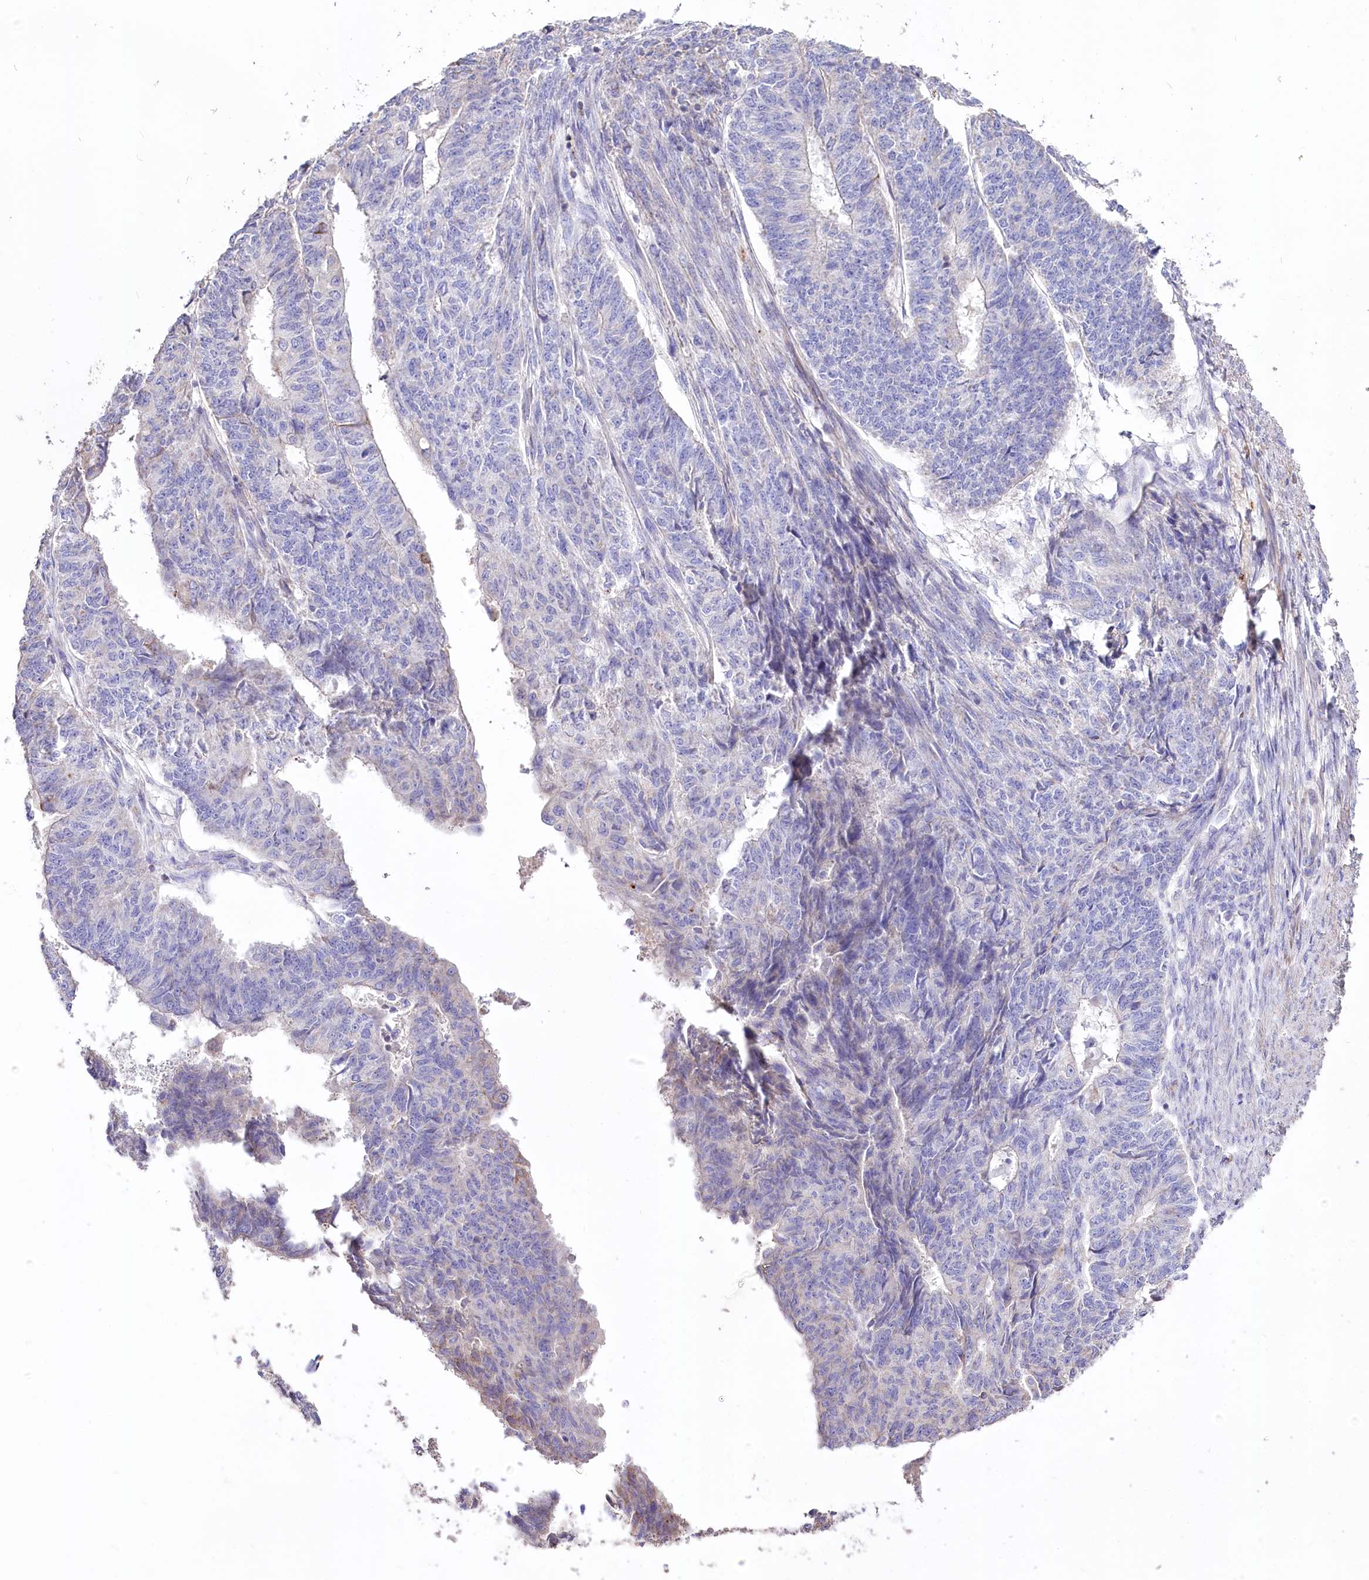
{"staining": {"intensity": "negative", "quantity": "none", "location": "none"}, "tissue": "endometrial cancer", "cell_type": "Tumor cells", "image_type": "cancer", "snomed": [{"axis": "morphology", "description": "Adenocarcinoma, NOS"}, {"axis": "topography", "description": "Endometrium"}], "caption": "High power microscopy image of an immunohistochemistry (IHC) photomicrograph of adenocarcinoma (endometrial), revealing no significant staining in tumor cells. The staining is performed using DAB brown chromogen with nuclei counter-stained in using hematoxylin.", "gene": "PTER", "patient": {"sex": "female", "age": 32}}